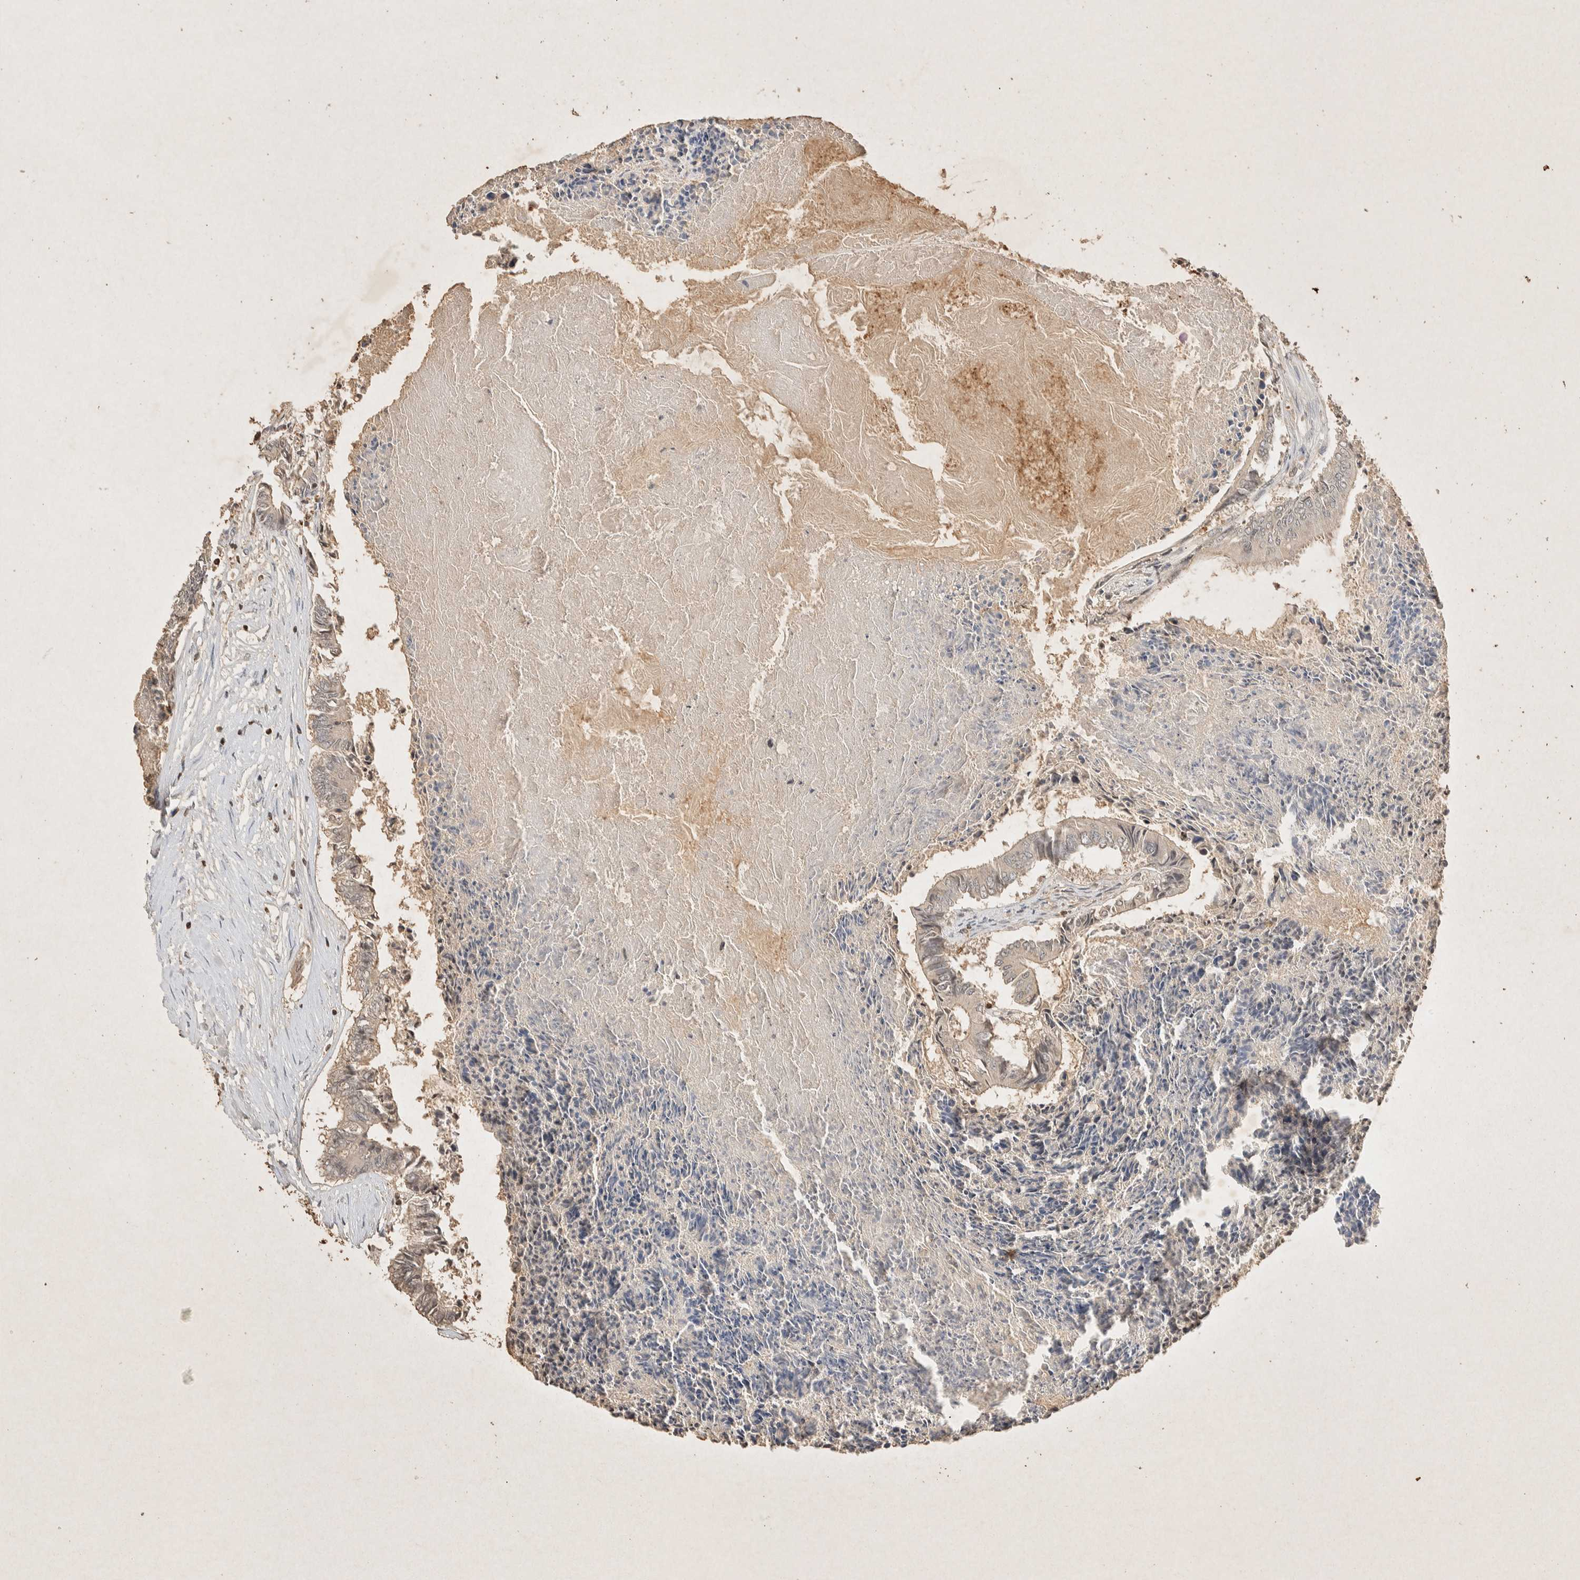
{"staining": {"intensity": "negative", "quantity": "none", "location": "none"}, "tissue": "colorectal cancer", "cell_type": "Tumor cells", "image_type": "cancer", "snomed": [{"axis": "morphology", "description": "Adenocarcinoma, NOS"}, {"axis": "topography", "description": "Rectum"}], "caption": "IHC of colorectal cancer (adenocarcinoma) exhibits no expression in tumor cells.", "gene": "RAC2", "patient": {"sex": "male", "age": 63}}